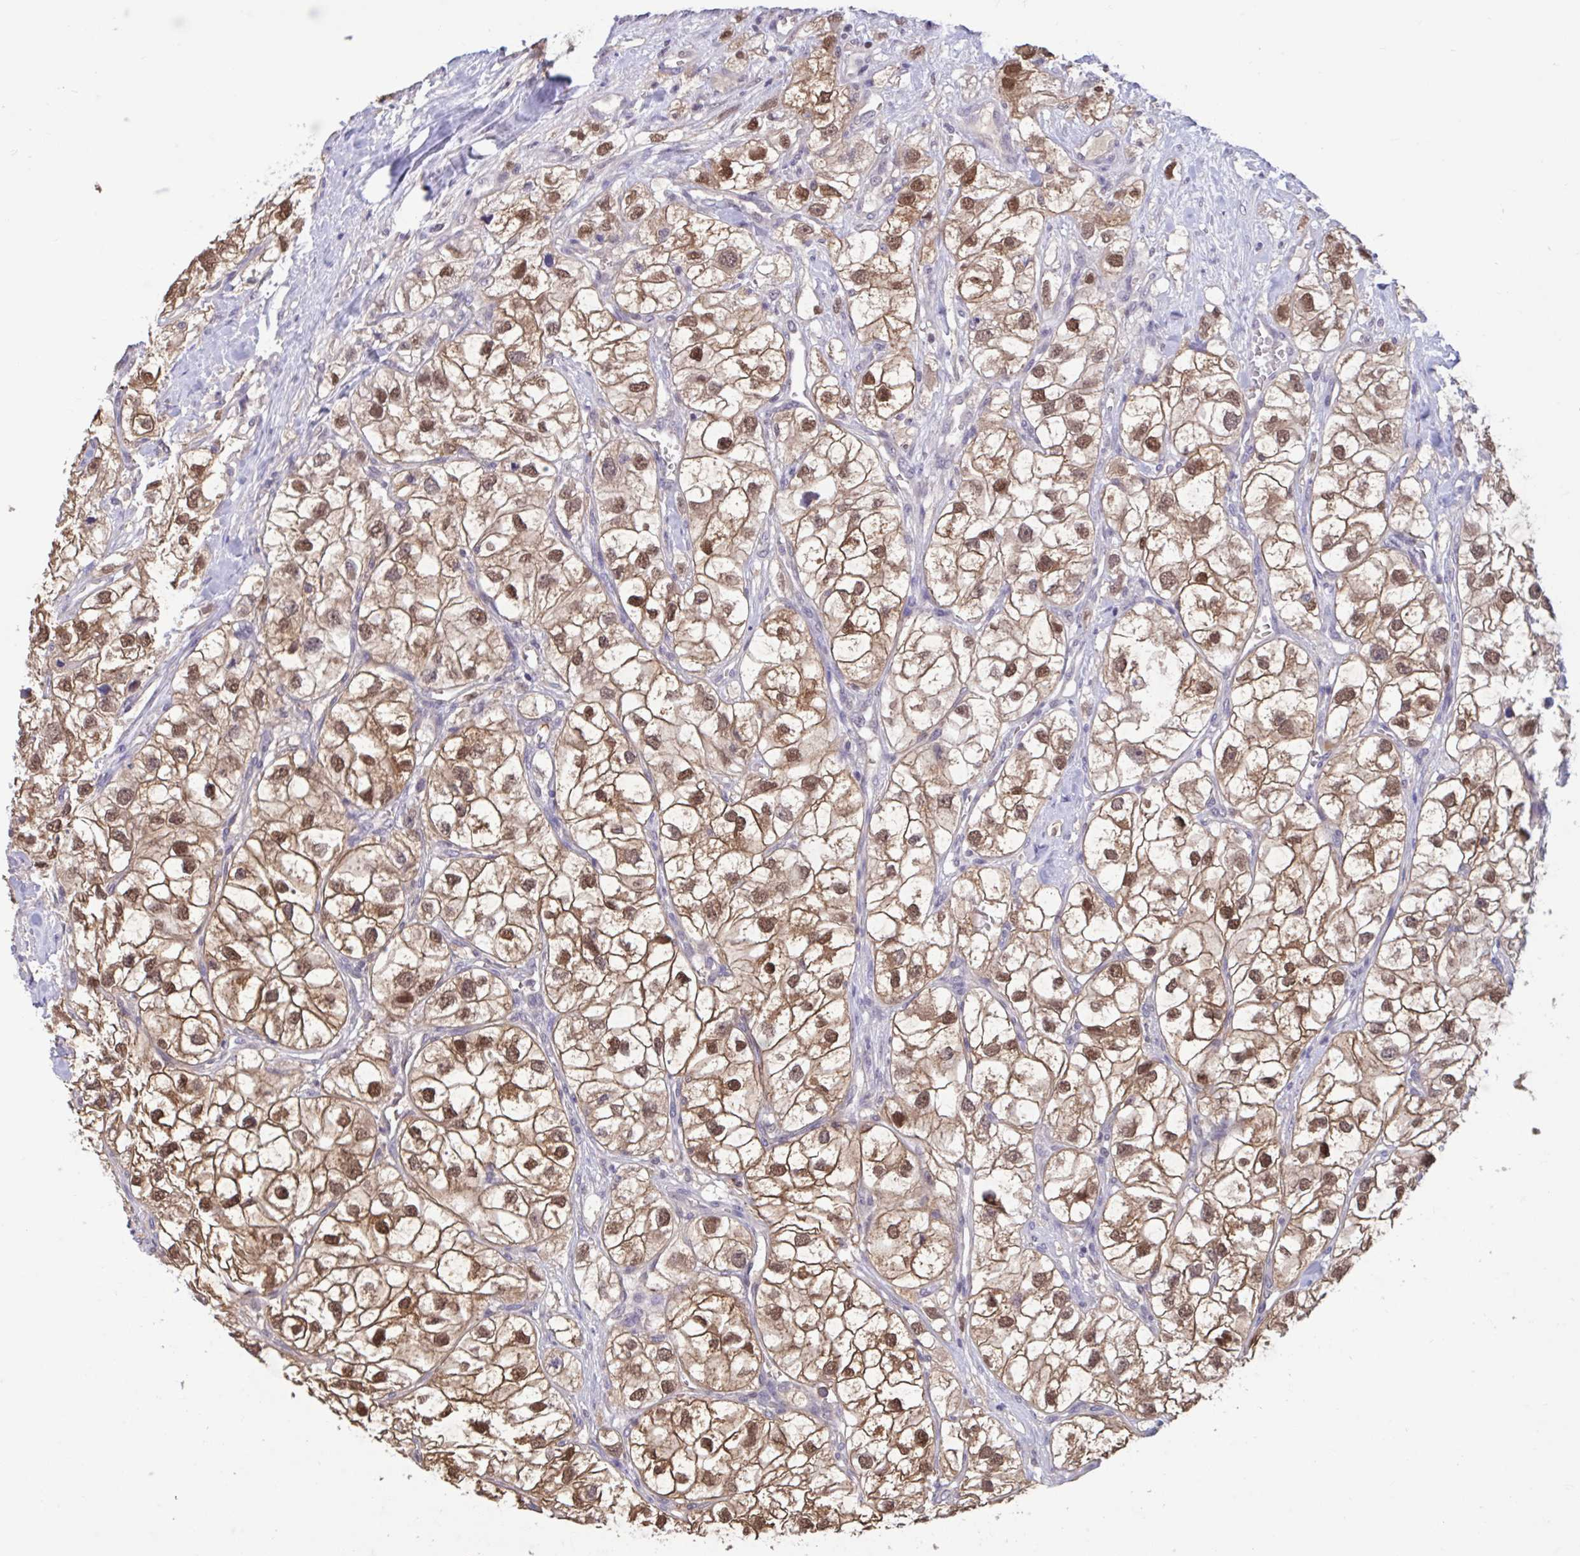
{"staining": {"intensity": "moderate", "quantity": ">75%", "location": "cytoplasmic/membranous,nuclear"}, "tissue": "renal cancer", "cell_type": "Tumor cells", "image_type": "cancer", "snomed": [{"axis": "morphology", "description": "Adenocarcinoma, NOS"}, {"axis": "topography", "description": "Kidney"}], "caption": "DAB (3,3'-diaminobenzidine) immunohistochemical staining of renal cancer demonstrates moderate cytoplasmic/membranous and nuclear protein positivity in approximately >75% of tumor cells. The staining was performed using DAB (3,3'-diaminobenzidine), with brown indicating positive protein expression. Nuclei are stained blue with hematoxylin.", "gene": "RBL1", "patient": {"sex": "male", "age": 59}}